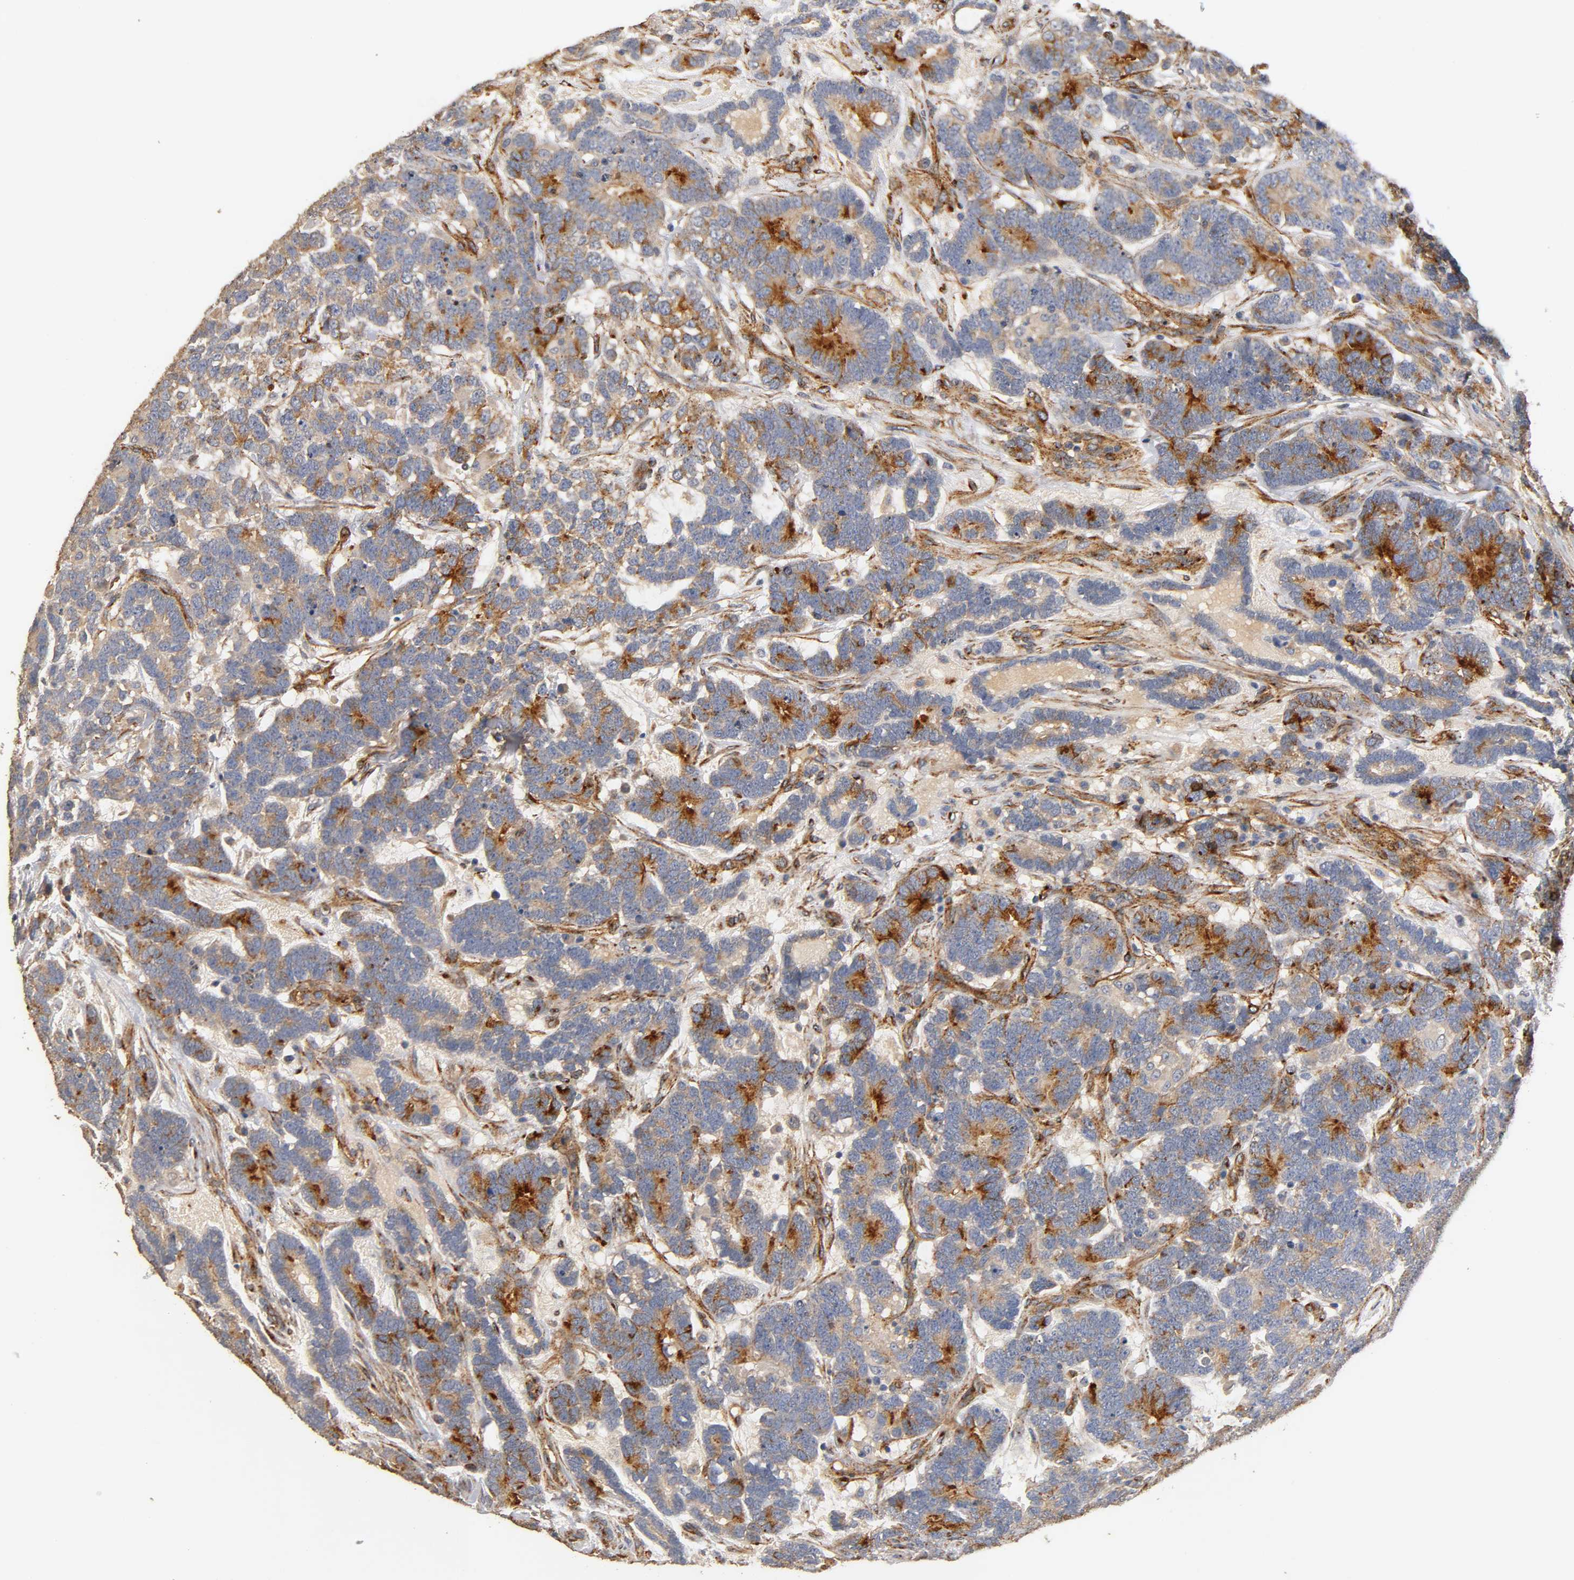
{"staining": {"intensity": "strong", "quantity": "25%-75%", "location": "cytoplasmic/membranous"}, "tissue": "testis cancer", "cell_type": "Tumor cells", "image_type": "cancer", "snomed": [{"axis": "morphology", "description": "Carcinoma, Embryonal, NOS"}, {"axis": "topography", "description": "Testis"}], "caption": "Immunohistochemistry photomicrograph of embryonal carcinoma (testis) stained for a protein (brown), which displays high levels of strong cytoplasmic/membranous positivity in about 25%-75% of tumor cells.", "gene": "IFITM3", "patient": {"sex": "male", "age": 26}}